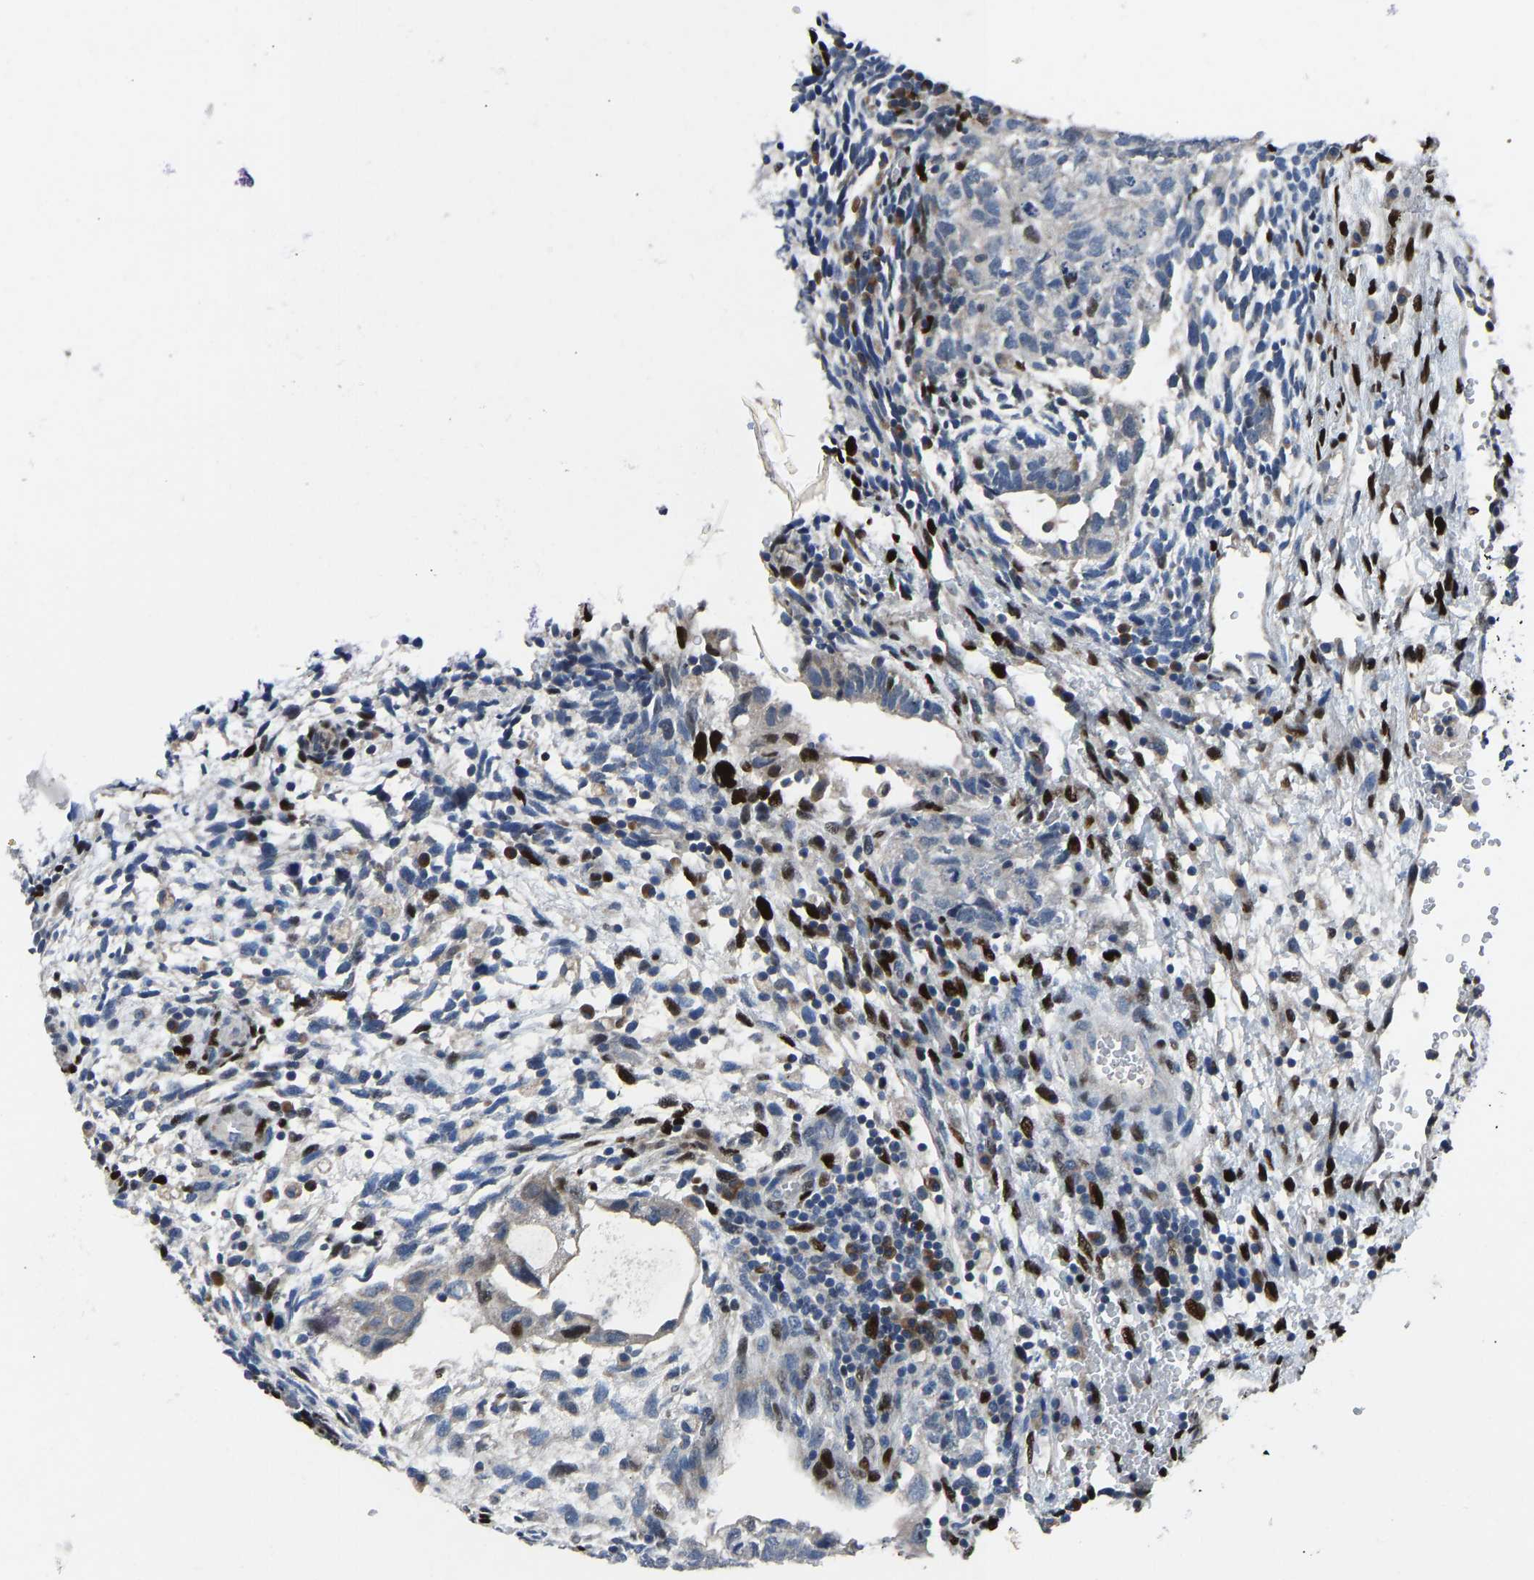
{"staining": {"intensity": "weak", "quantity": "<25%", "location": "nuclear"}, "tissue": "testis cancer", "cell_type": "Tumor cells", "image_type": "cancer", "snomed": [{"axis": "morphology", "description": "Carcinoma, Embryonal, NOS"}, {"axis": "topography", "description": "Testis"}], "caption": "Tumor cells show no significant protein expression in embryonal carcinoma (testis).", "gene": "EGR1", "patient": {"sex": "male", "age": 36}}